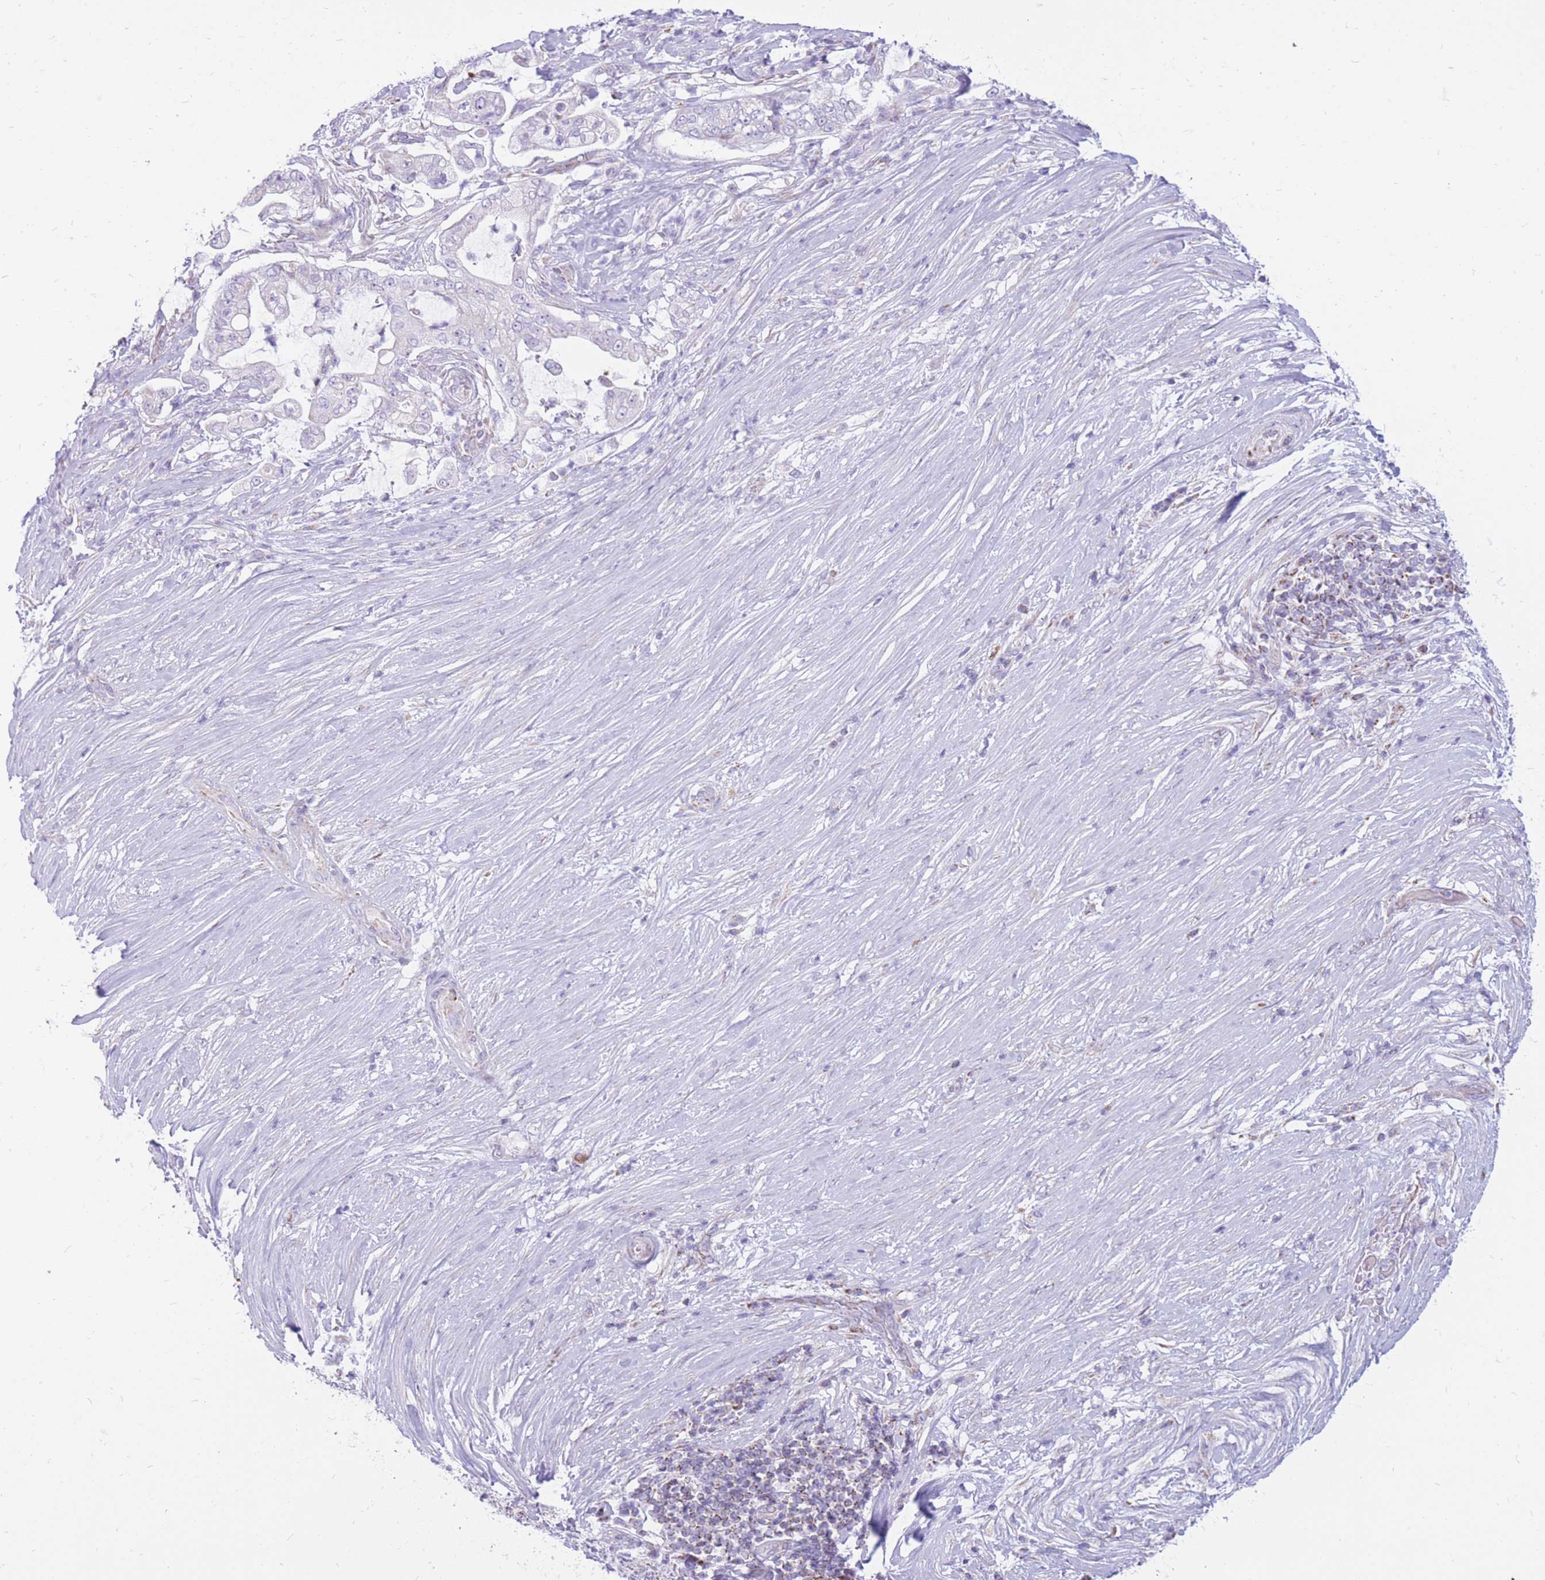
{"staining": {"intensity": "negative", "quantity": "none", "location": "none"}, "tissue": "pancreatic cancer", "cell_type": "Tumor cells", "image_type": "cancer", "snomed": [{"axis": "morphology", "description": "Adenocarcinoma, NOS"}, {"axis": "topography", "description": "Pancreas"}], "caption": "This is an IHC photomicrograph of human adenocarcinoma (pancreatic). There is no staining in tumor cells.", "gene": "PCSK1", "patient": {"sex": "female", "age": 69}}